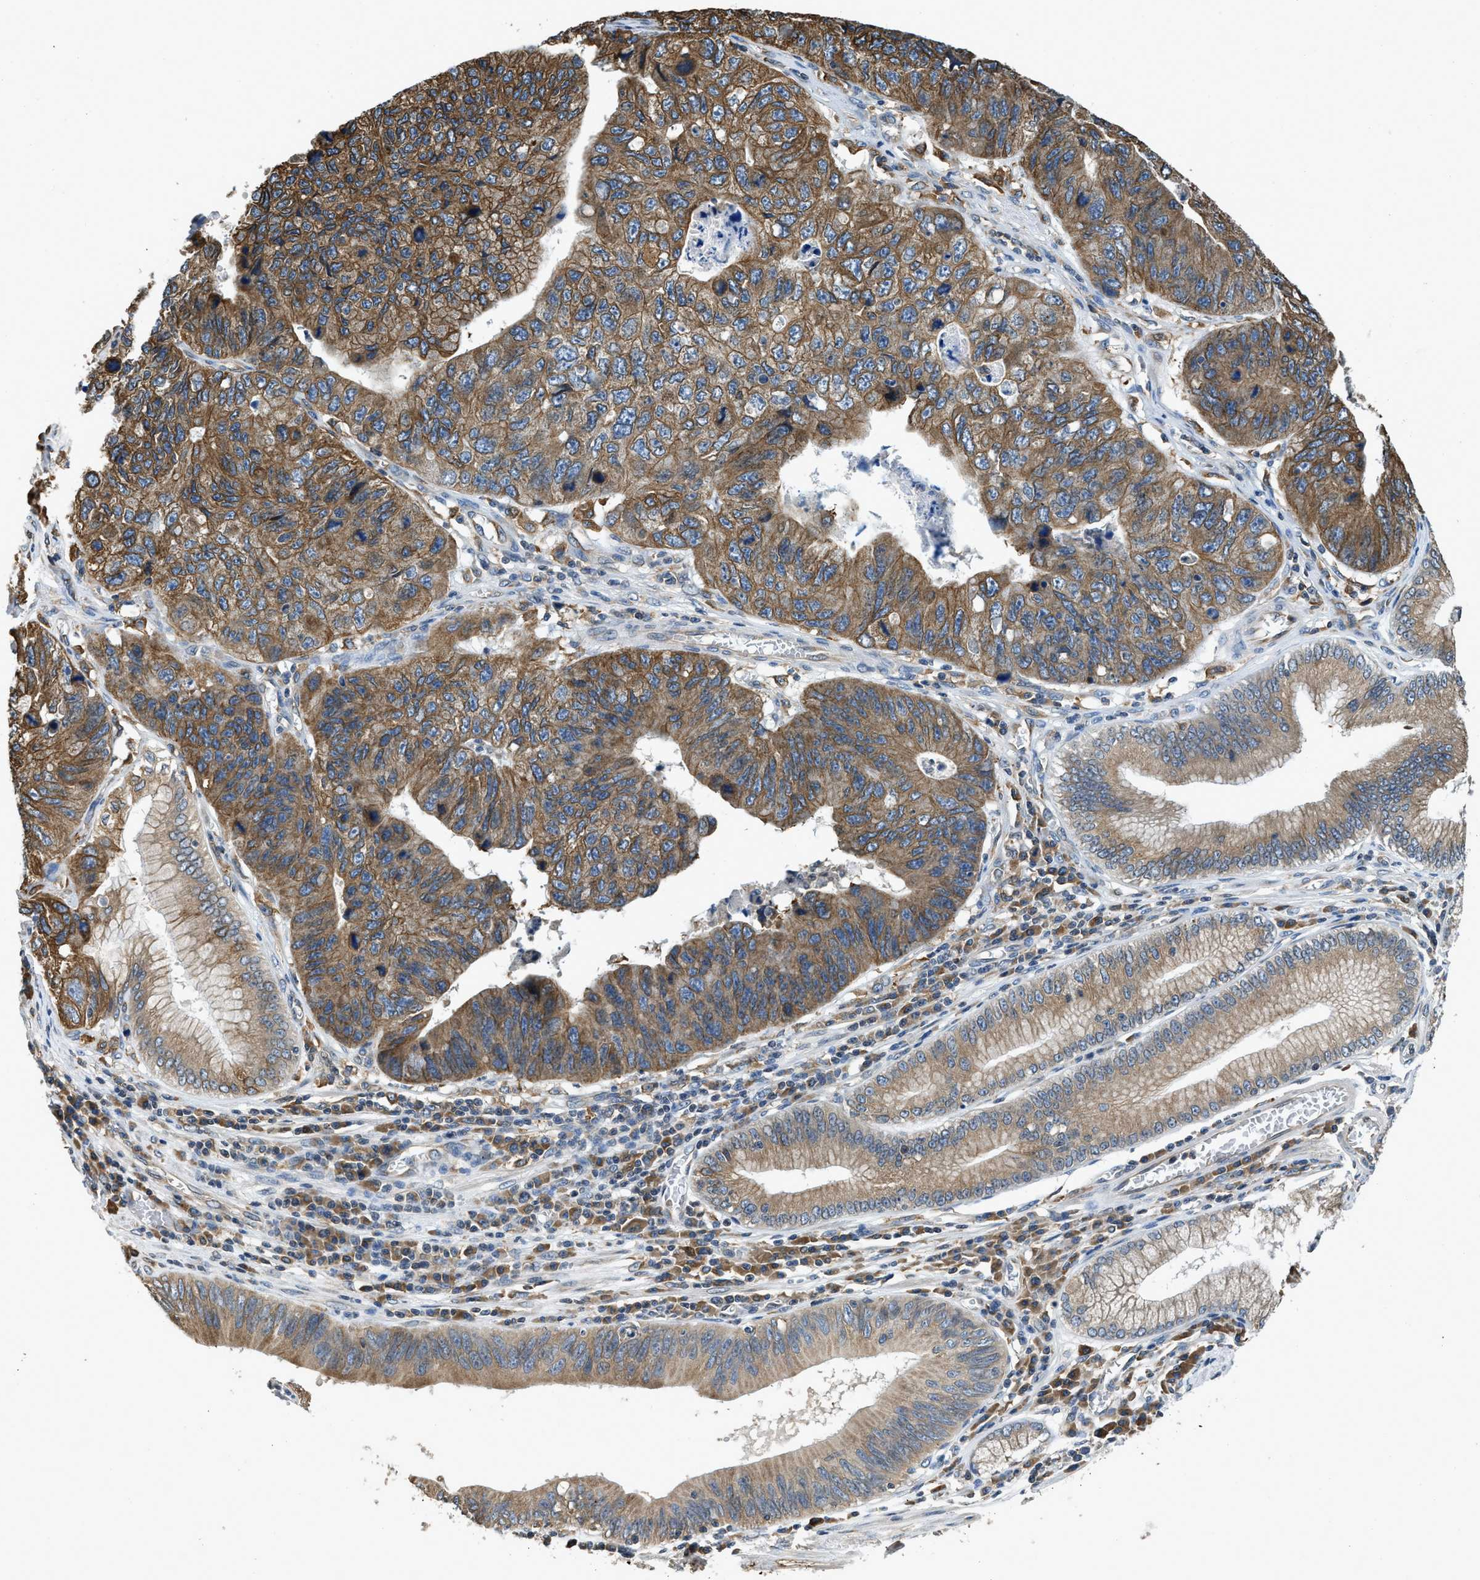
{"staining": {"intensity": "moderate", "quantity": ">75%", "location": "cytoplasmic/membranous"}, "tissue": "stomach cancer", "cell_type": "Tumor cells", "image_type": "cancer", "snomed": [{"axis": "morphology", "description": "Adenocarcinoma, NOS"}, {"axis": "topography", "description": "Stomach"}], "caption": "IHC (DAB) staining of stomach cancer demonstrates moderate cytoplasmic/membranous protein staining in approximately >75% of tumor cells.", "gene": "BCAP31", "patient": {"sex": "male", "age": 59}}